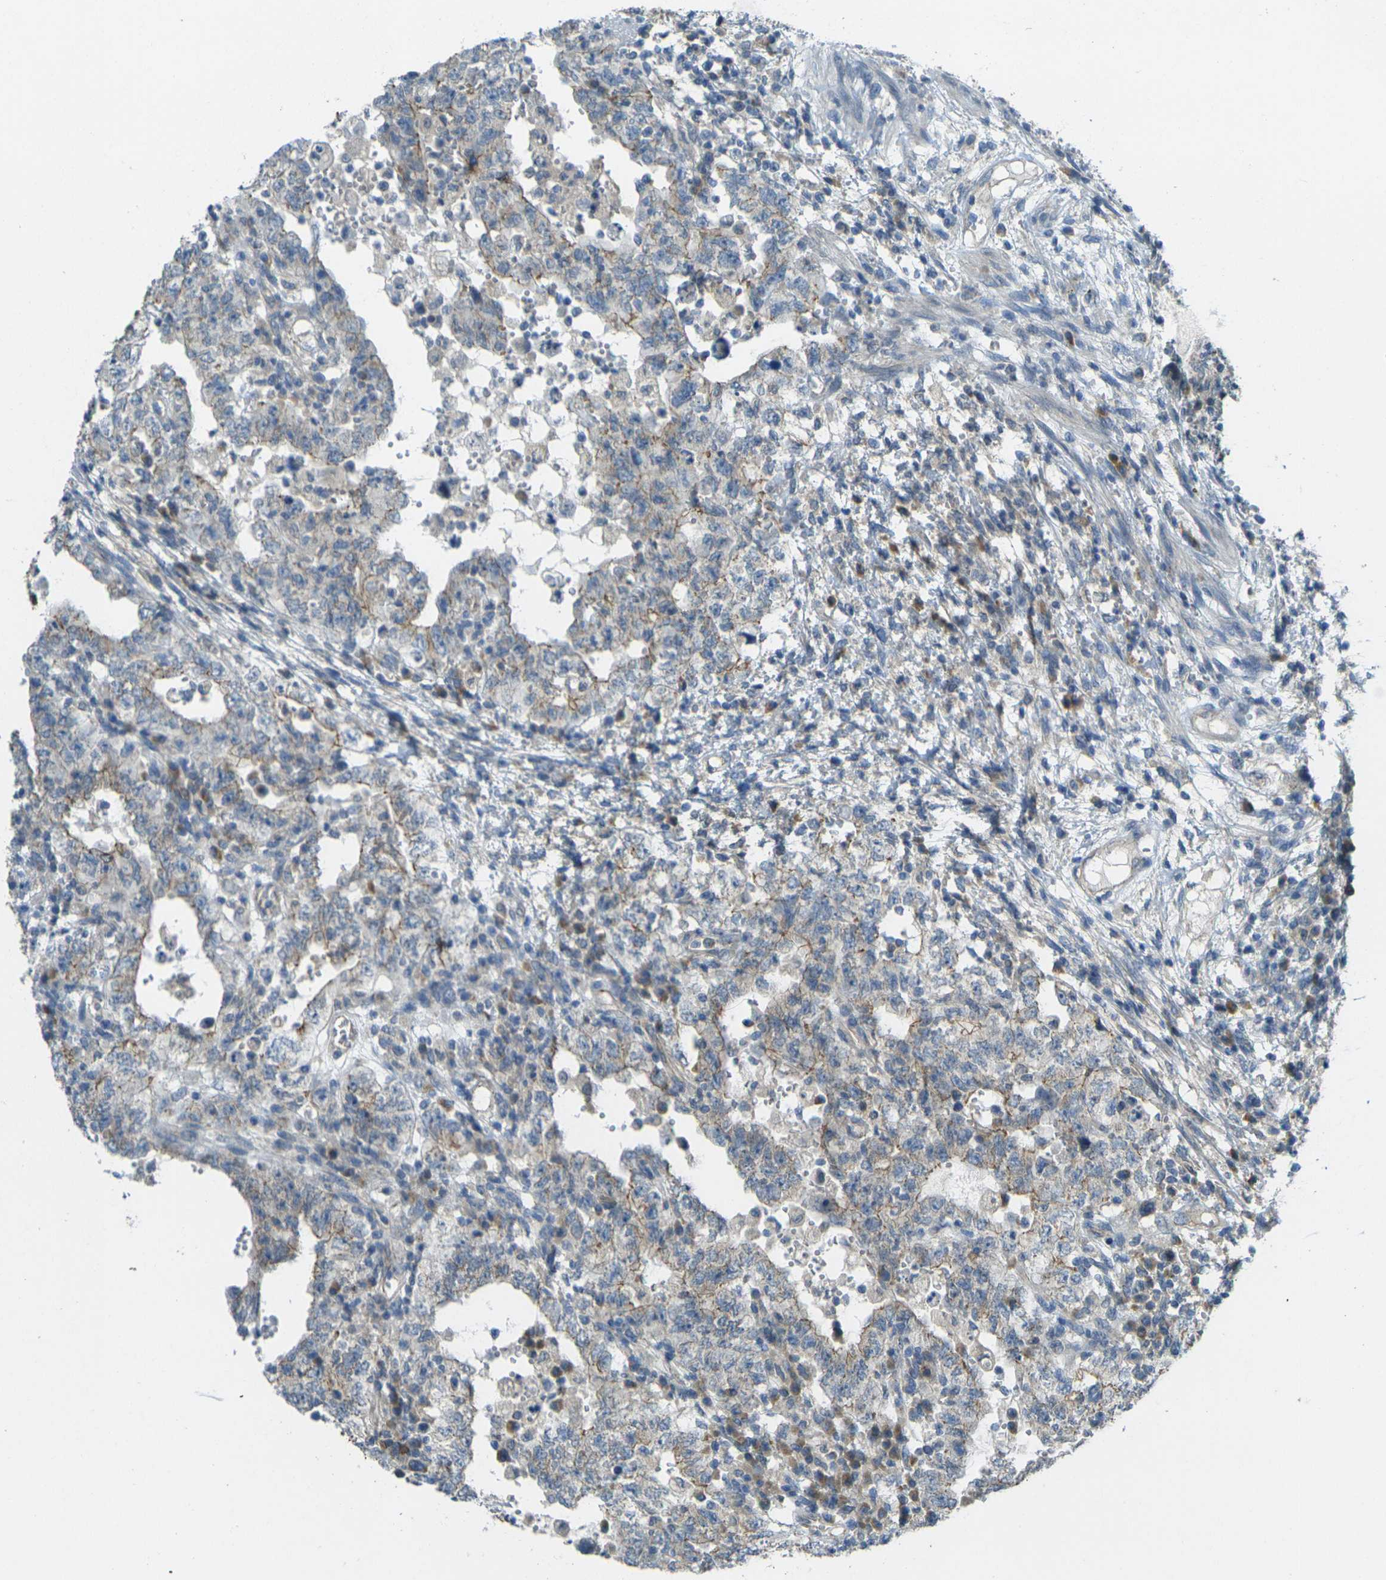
{"staining": {"intensity": "weak", "quantity": "<25%", "location": "cytoplasmic/membranous"}, "tissue": "testis cancer", "cell_type": "Tumor cells", "image_type": "cancer", "snomed": [{"axis": "morphology", "description": "Carcinoma, Embryonal, NOS"}, {"axis": "topography", "description": "Testis"}], "caption": "The image shows no staining of tumor cells in testis cancer.", "gene": "RHBDD1", "patient": {"sex": "male", "age": 26}}